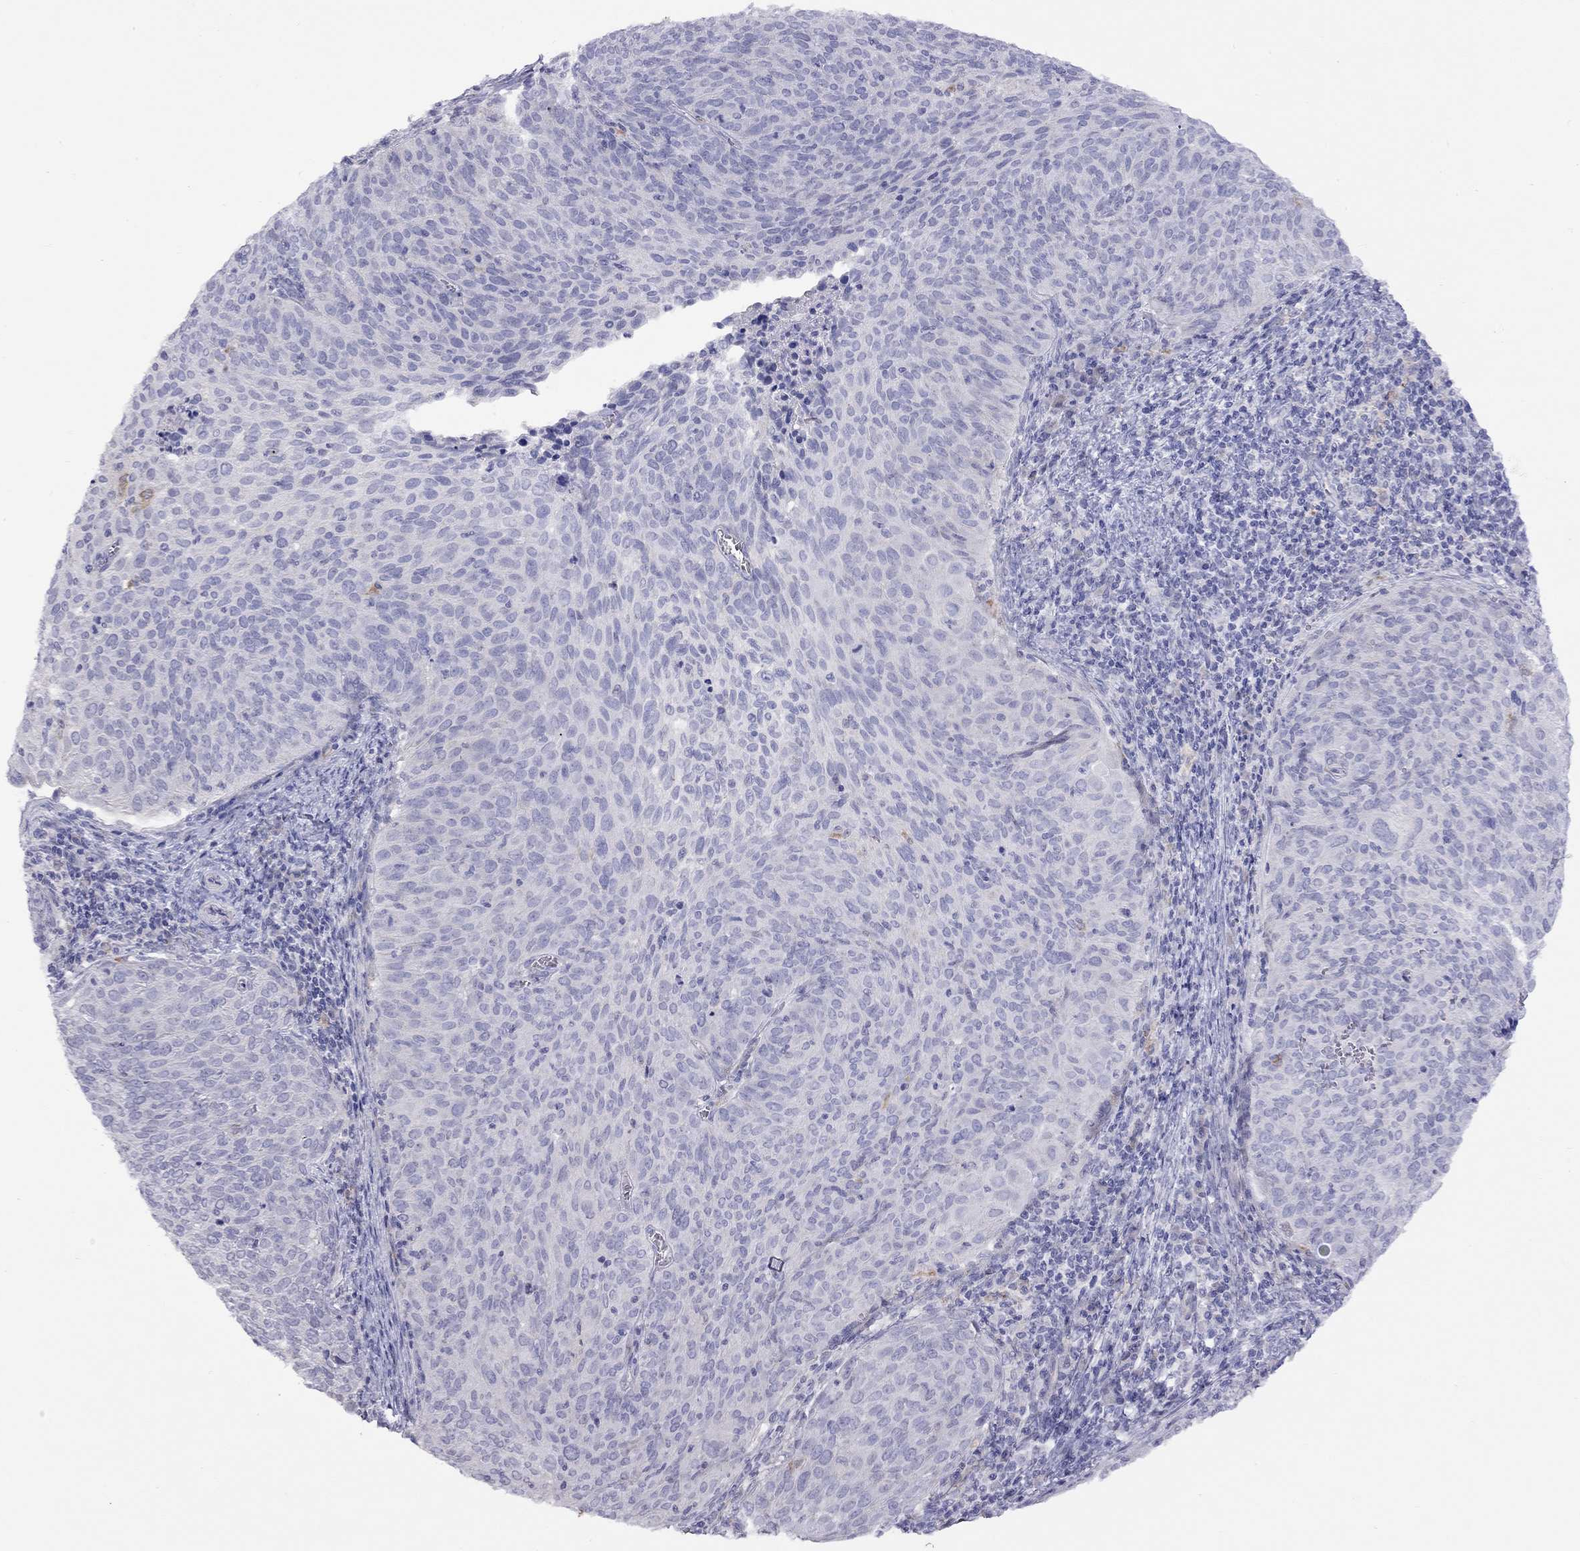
{"staining": {"intensity": "negative", "quantity": "none", "location": "none"}, "tissue": "cervical cancer", "cell_type": "Tumor cells", "image_type": "cancer", "snomed": [{"axis": "morphology", "description": "Squamous cell carcinoma, NOS"}, {"axis": "topography", "description": "Cervix"}], "caption": "An immunohistochemistry (IHC) micrograph of cervical squamous cell carcinoma is shown. There is no staining in tumor cells of cervical squamous cell carcinoma.", "gene": "CPNE4", "patient": {"sex": "female", "age": 39}}